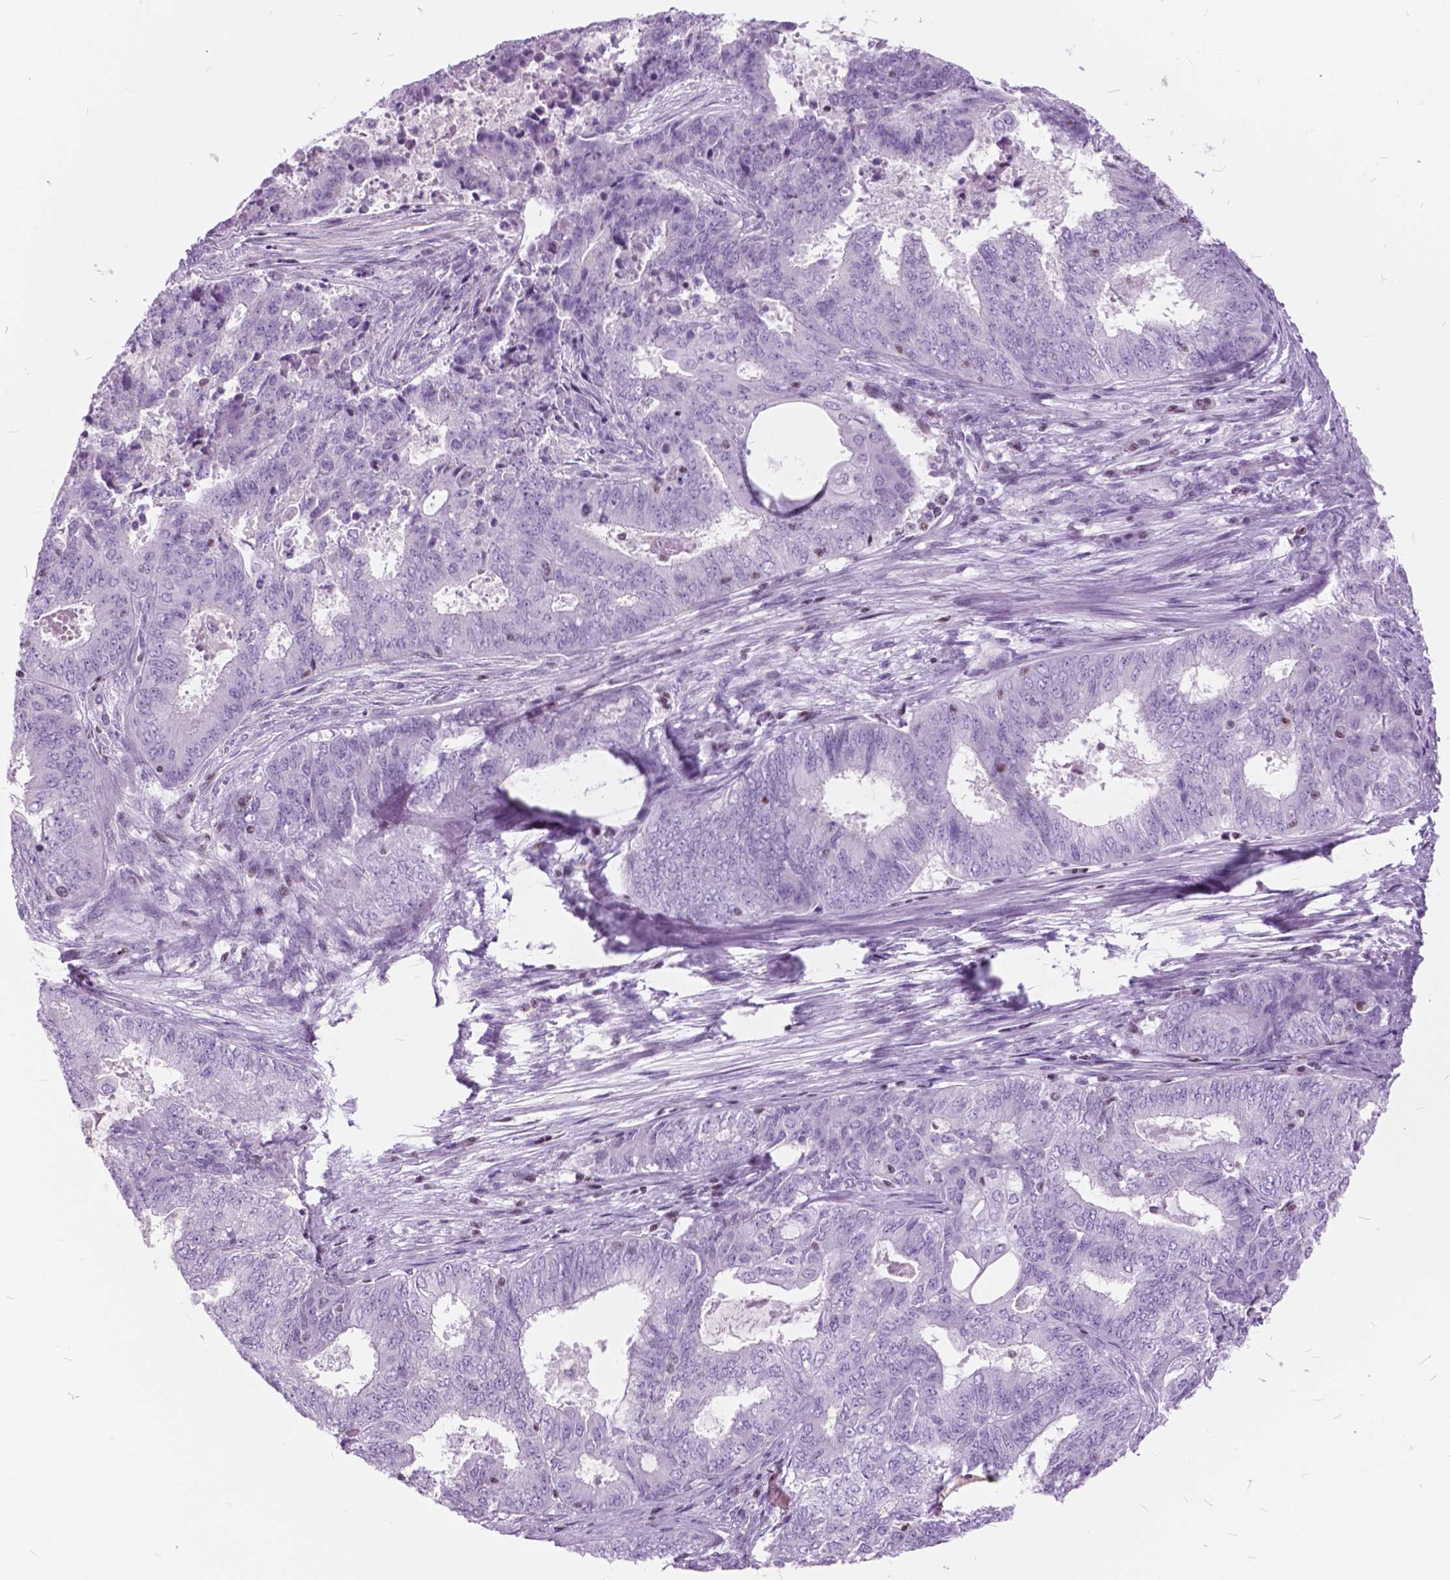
{"staining": {"intensity": "negative", "quantity": "none", "location": "none"}, "tissue": "endometrial cancer", "cell_type": "Tumor cells", "image_type": "cancer", "snomed": [{"axis": "morphology", "description": "Adenocarcinoma, NOS"}, {"axis": "topography", "description": "Endometrium"}], "caption": "Immunohistochemistry (IHC) of endometrial adenocarcinoma shows no expression in tumor cells.", "gene": "SP140", "patient": {"sex": "female", "age": 62}}